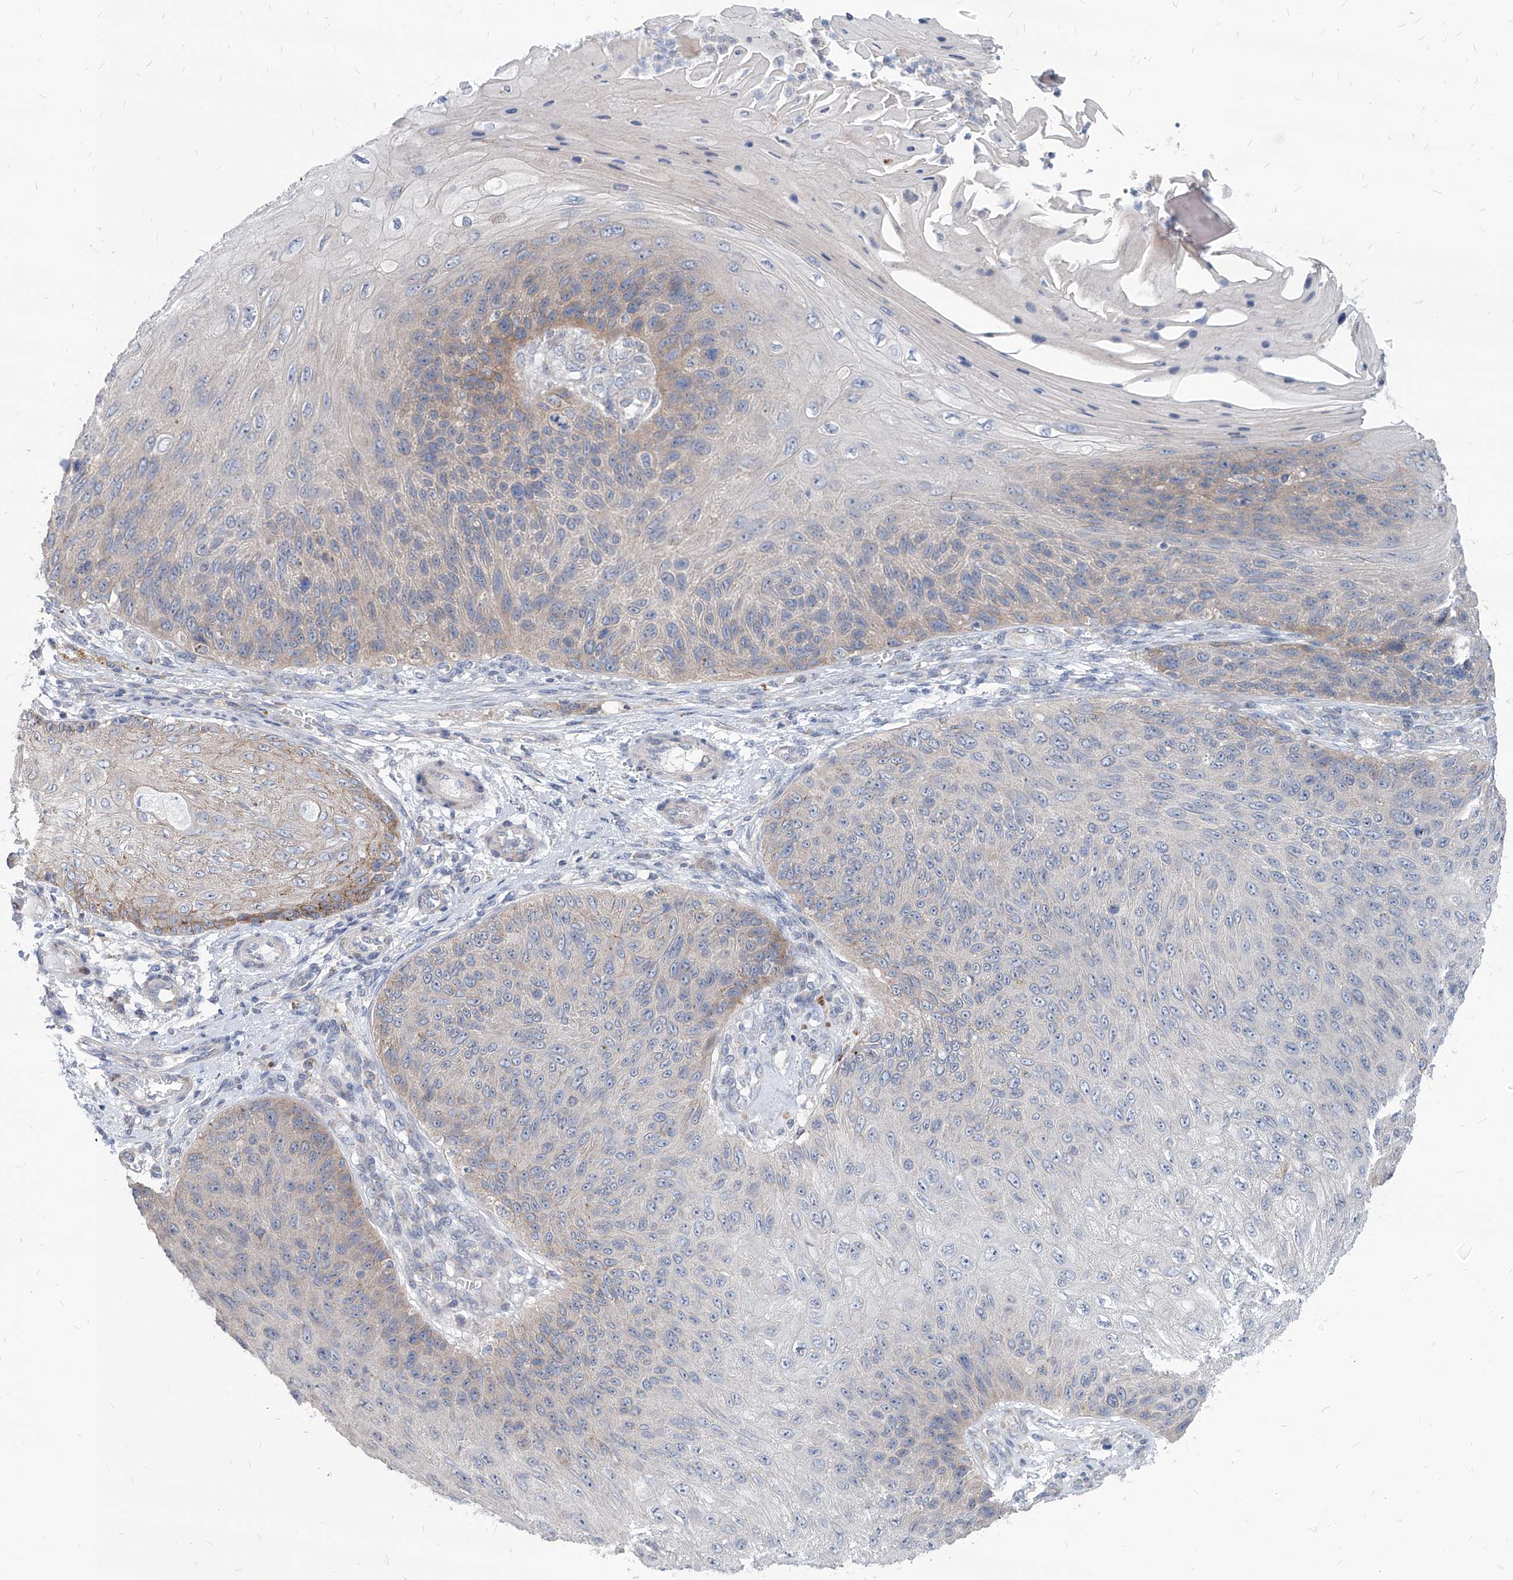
{"staining": {"intensity": "weak", "quantity": "<25%", "location": "cytoplasmic/membranous"}, "tissue": "skin cancer", "cell_type": "Tumor cells", "image_type": "cancer", "snomed": [{"axis": "morphology", "description": "Squamous cell carcinoma, NOS"}, {"axis": "topography", "description": "Skin"}], "caption": "An immunohistochemistry histopathology image of skin cancer is shown. There is no staining in tumor cells of skin cancer. (Brightfield microscopy of DAB (3,3'-diaminobenzidine) immunohistochemistry (IHC) at high magnification).", "gene": "AGPS", "patient": {"sex": "female", "age": 88}}